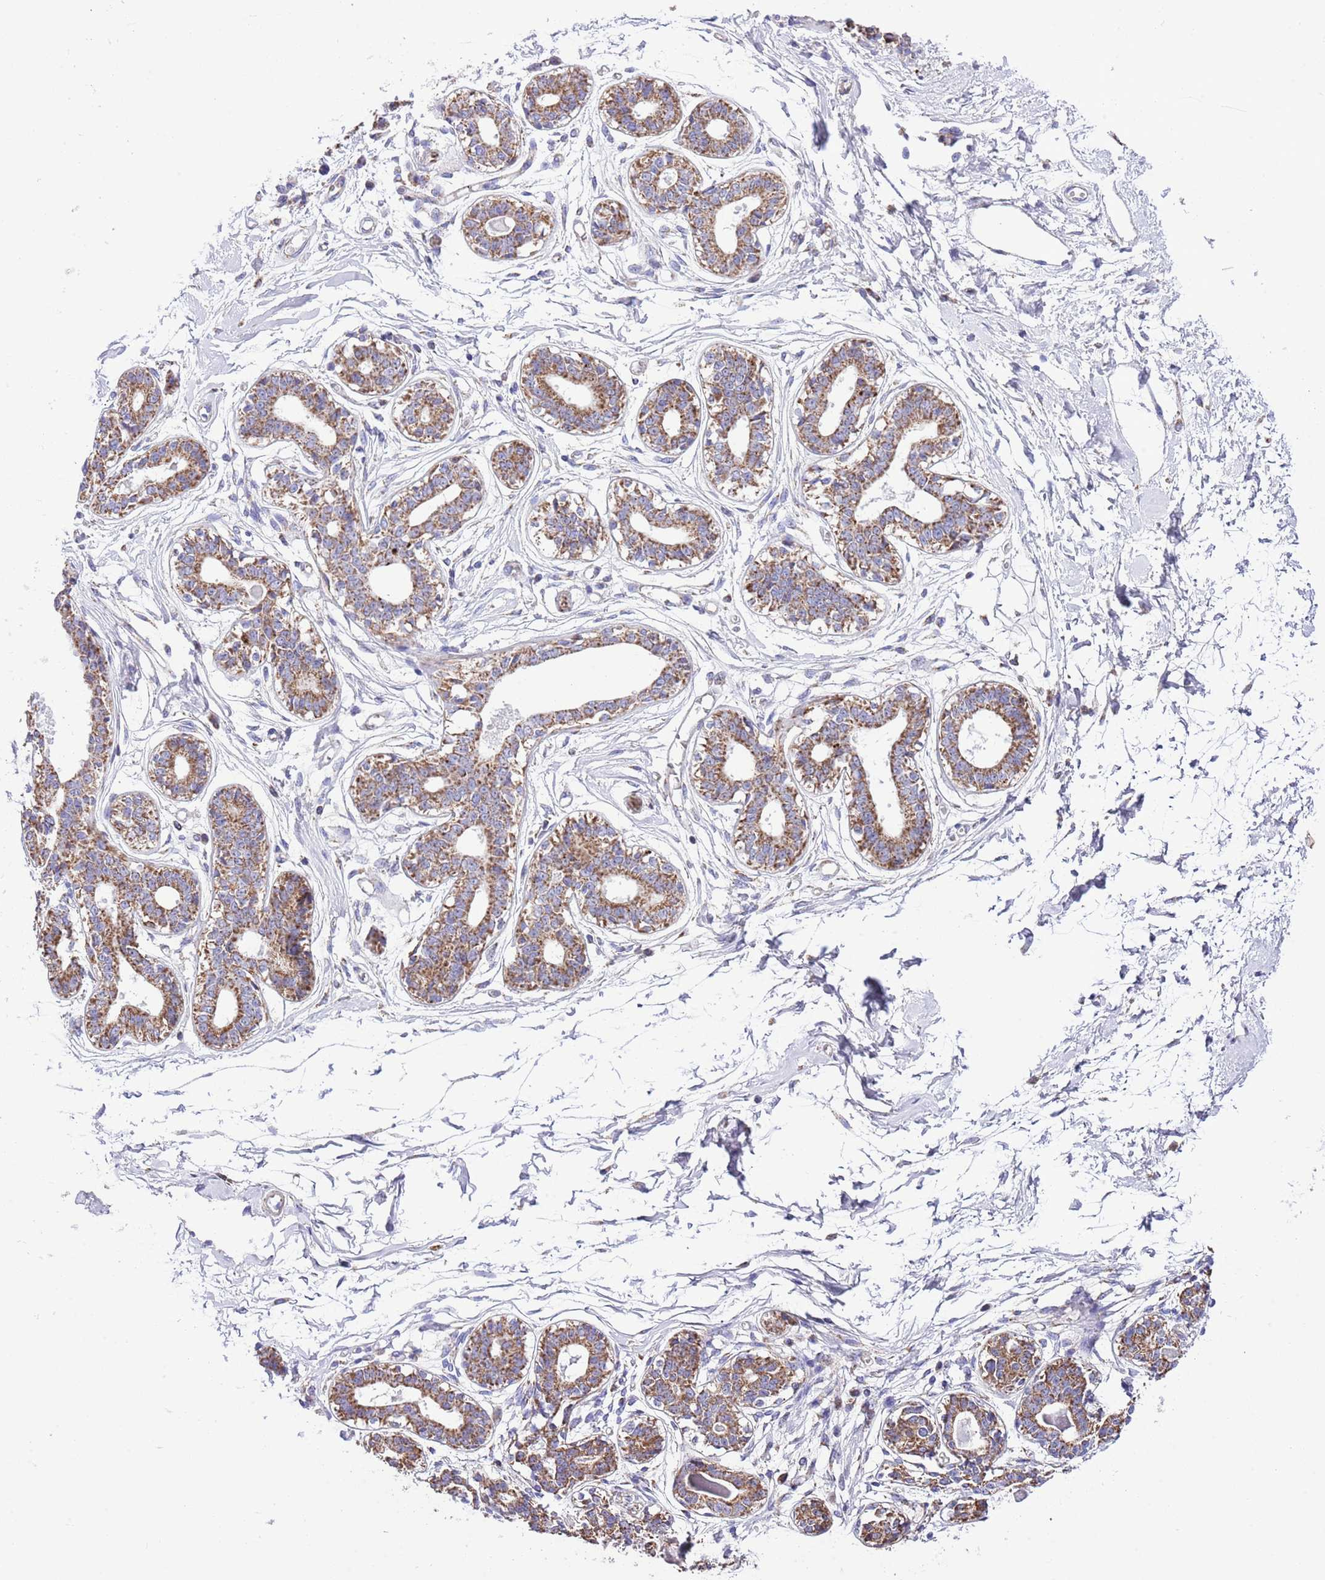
{"staining": {"intensity": "negative", "quantity": "none", "location": "none"}, "tissue": "breast", "cell_type": "Adipocytes", "image_type": "normal", "snomed": [{"axis": "morphology", "description": "Normal tissue, NOS"}, {"axis": "topography", "description": "Breast"}], "caption": "Adipocytes show no significant expression in unremarkable breast. (IHC, brightfield microscopy, high magnification).", "gene": "TEKTIP1", "patient": {"sex": "female", "age": 45}}